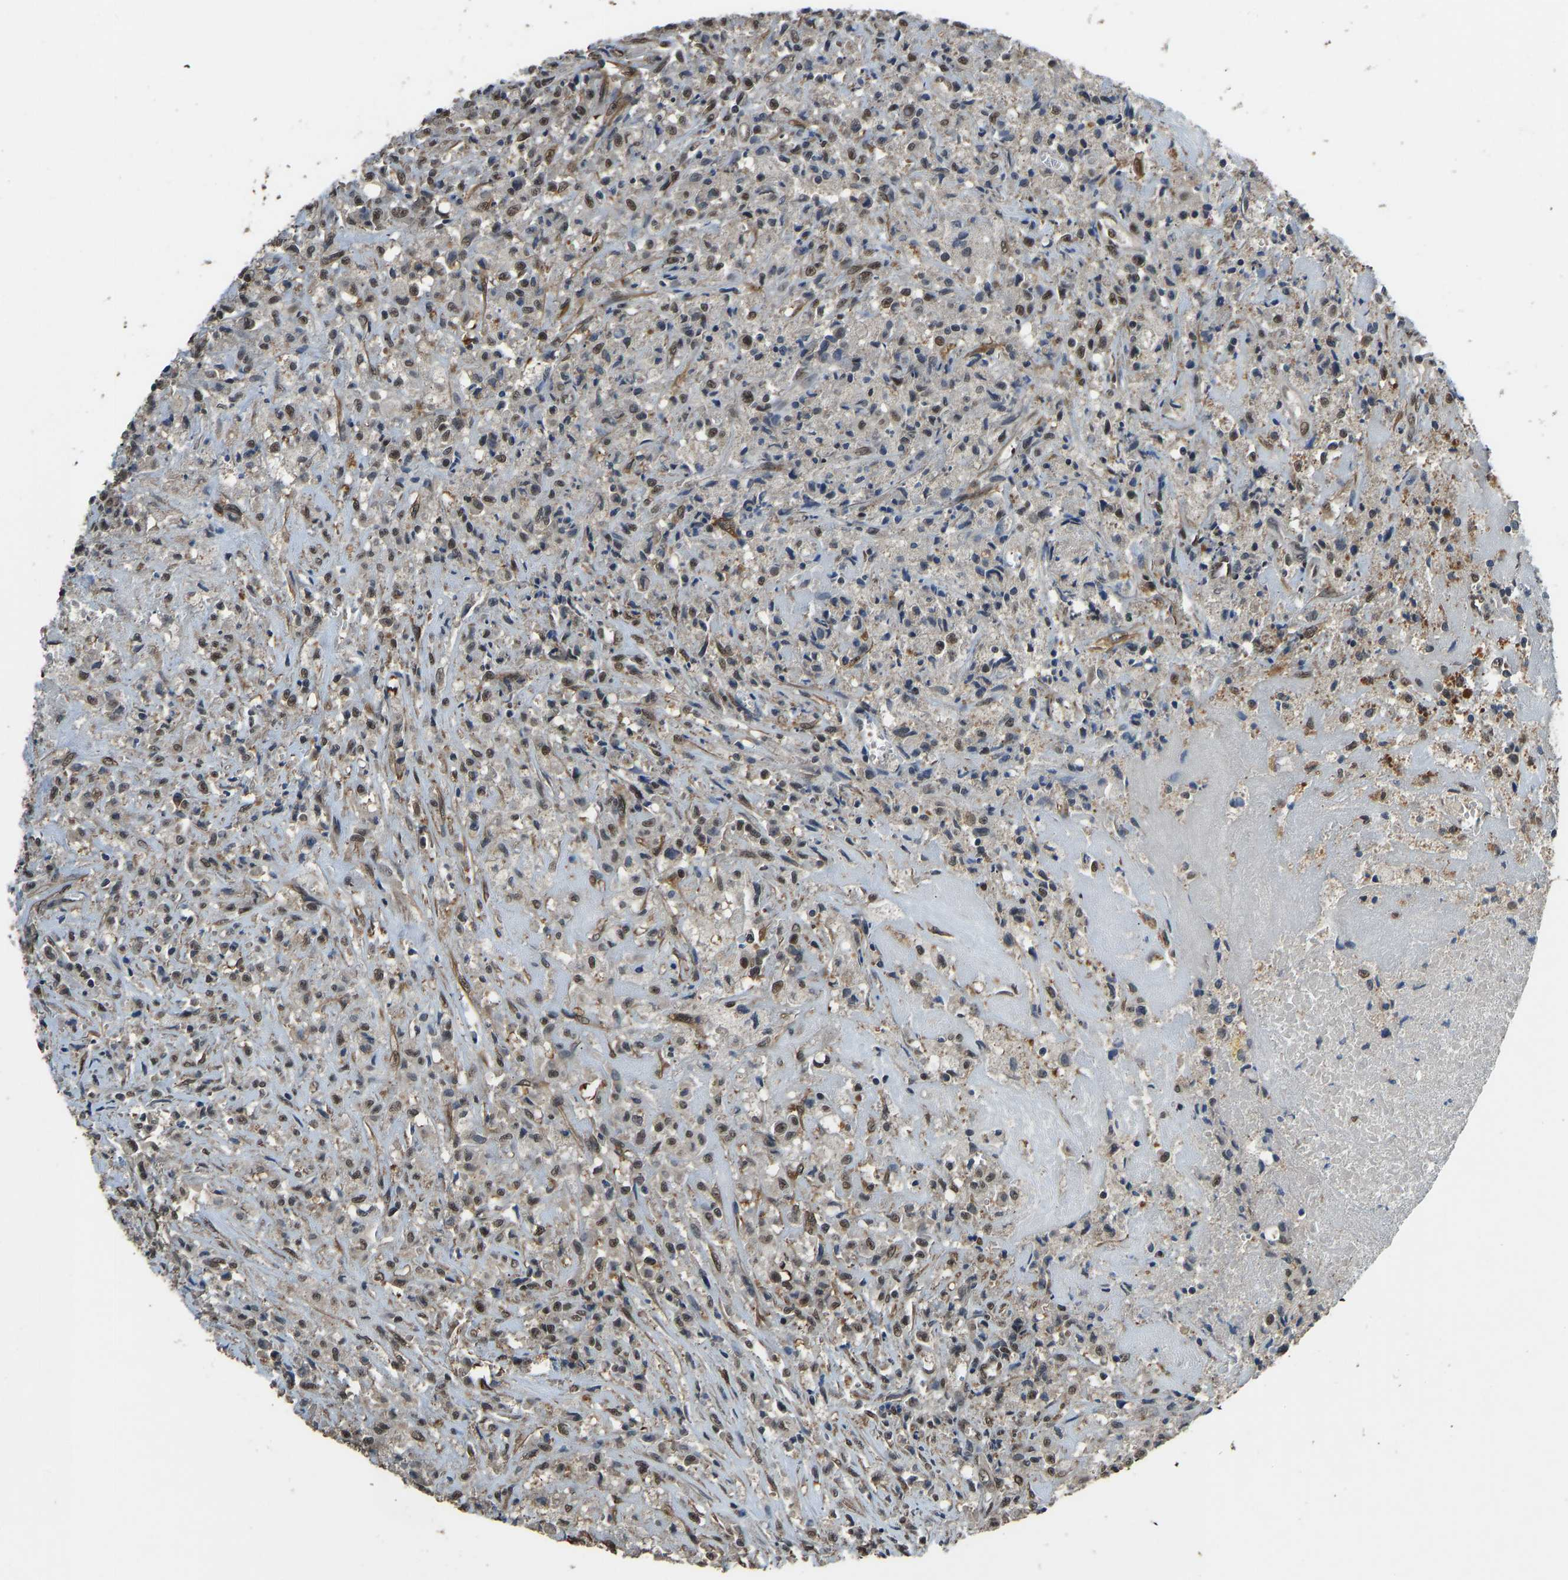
{"staining": {"intensity": "moderate", "quantity": ">75%", "location": "nuclear"}, "tissue": "testis cancer", "cell_type": "Tumor cells", "image_type": "cancer", "snomed": [{"axis": "morphology", "description": "Carcinoma, Embryonal, NOS"}, {"axis": "topography", "description": "Testis"}], "caption": "Protein positivity by IHC reveals moderate nuclear expression in about >75% of tumor cells in testis cancer (embryonal carcinoma).", "gene": "TOX4", "patient": {"sex": "male", "age": 2}}